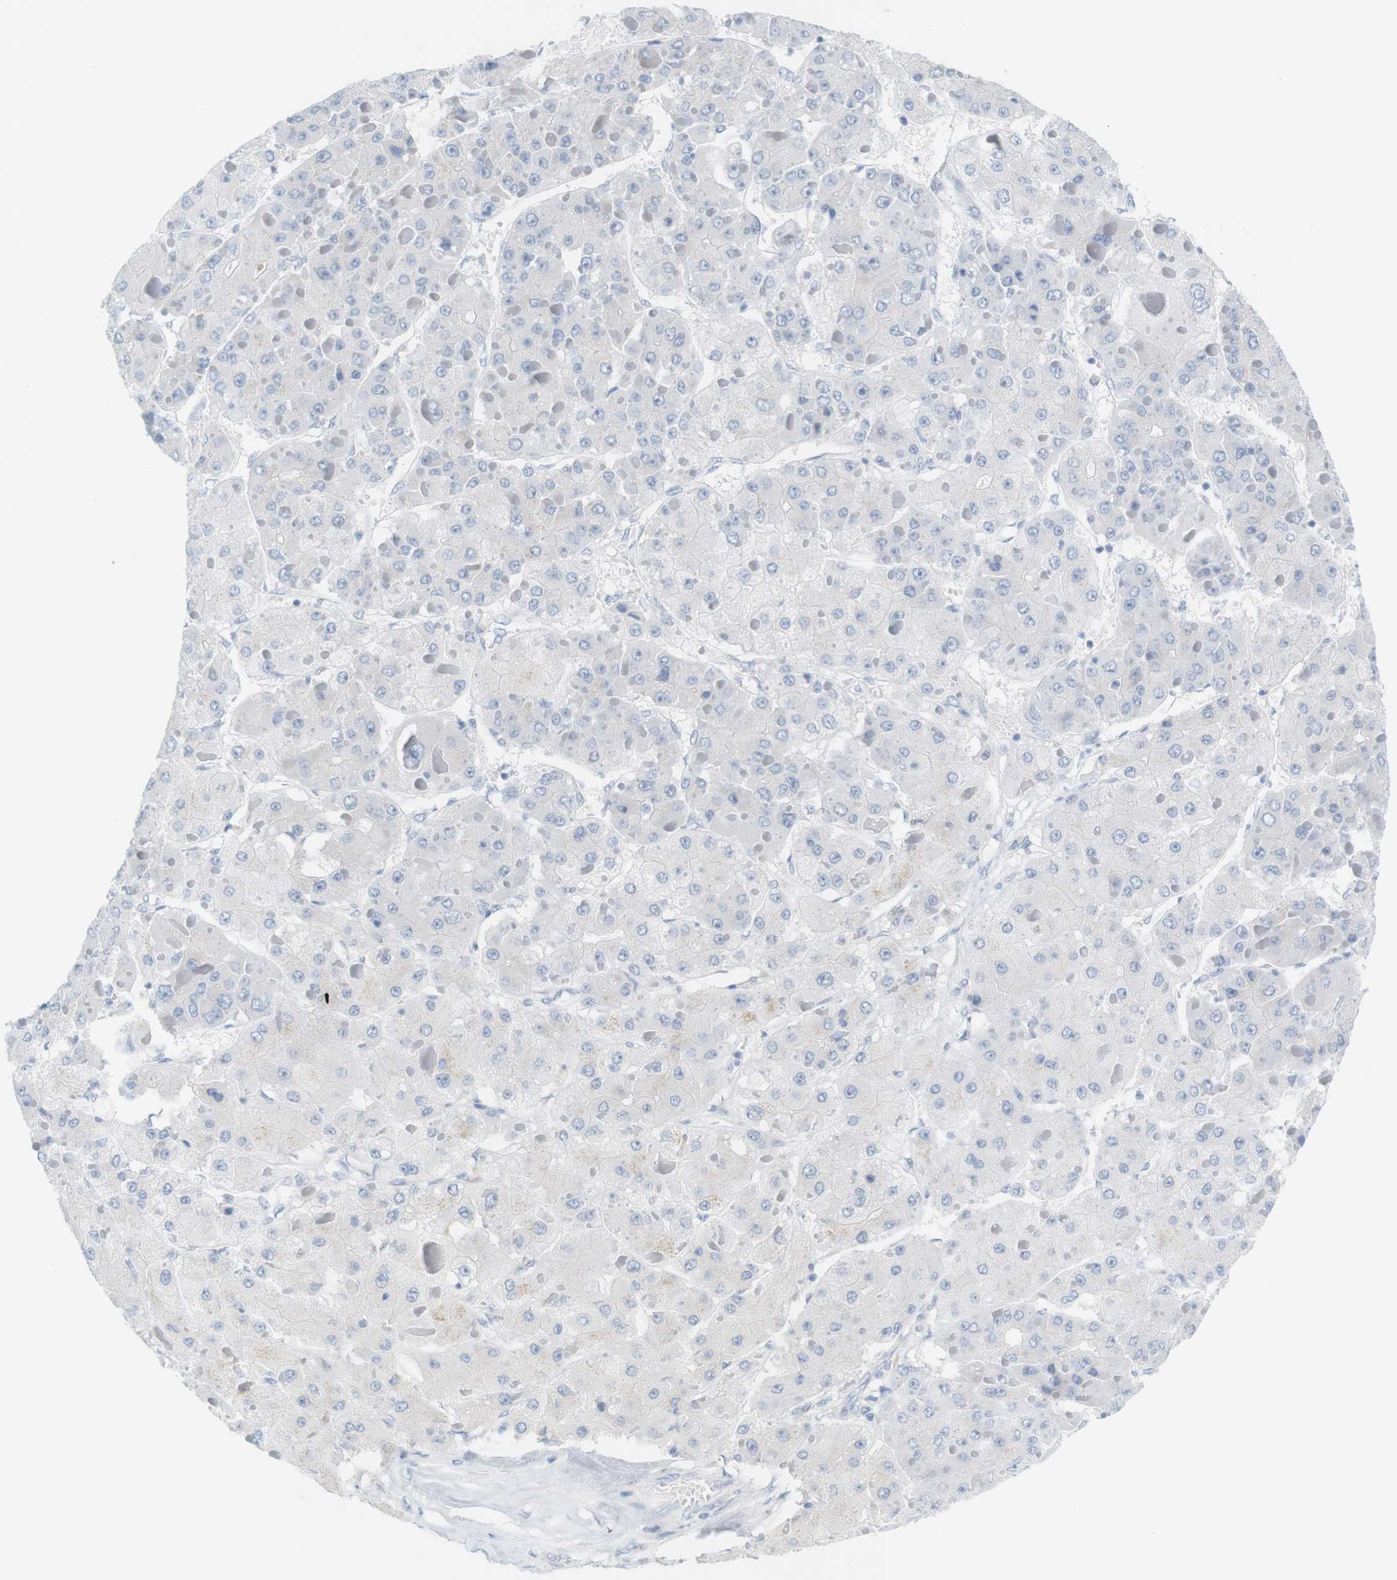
{"staining": {"intensity": "negative", "quantity": "none", "location": "none"}, "tissue": "liver cancer", "cell_type": "Tumor cells", "image_type": "cancer", "snomed": [{"axis": "morphology", "description": "Carcinoma, Hepatocellular, NOS"}, {"axis": "topography", "description": "Liver"}], "caption": "Liver cancer stained for a protein using IHC reveals no expression tumor cells.", "gene": "RGS9", "patient": {"sex": "female", "age": 73}}